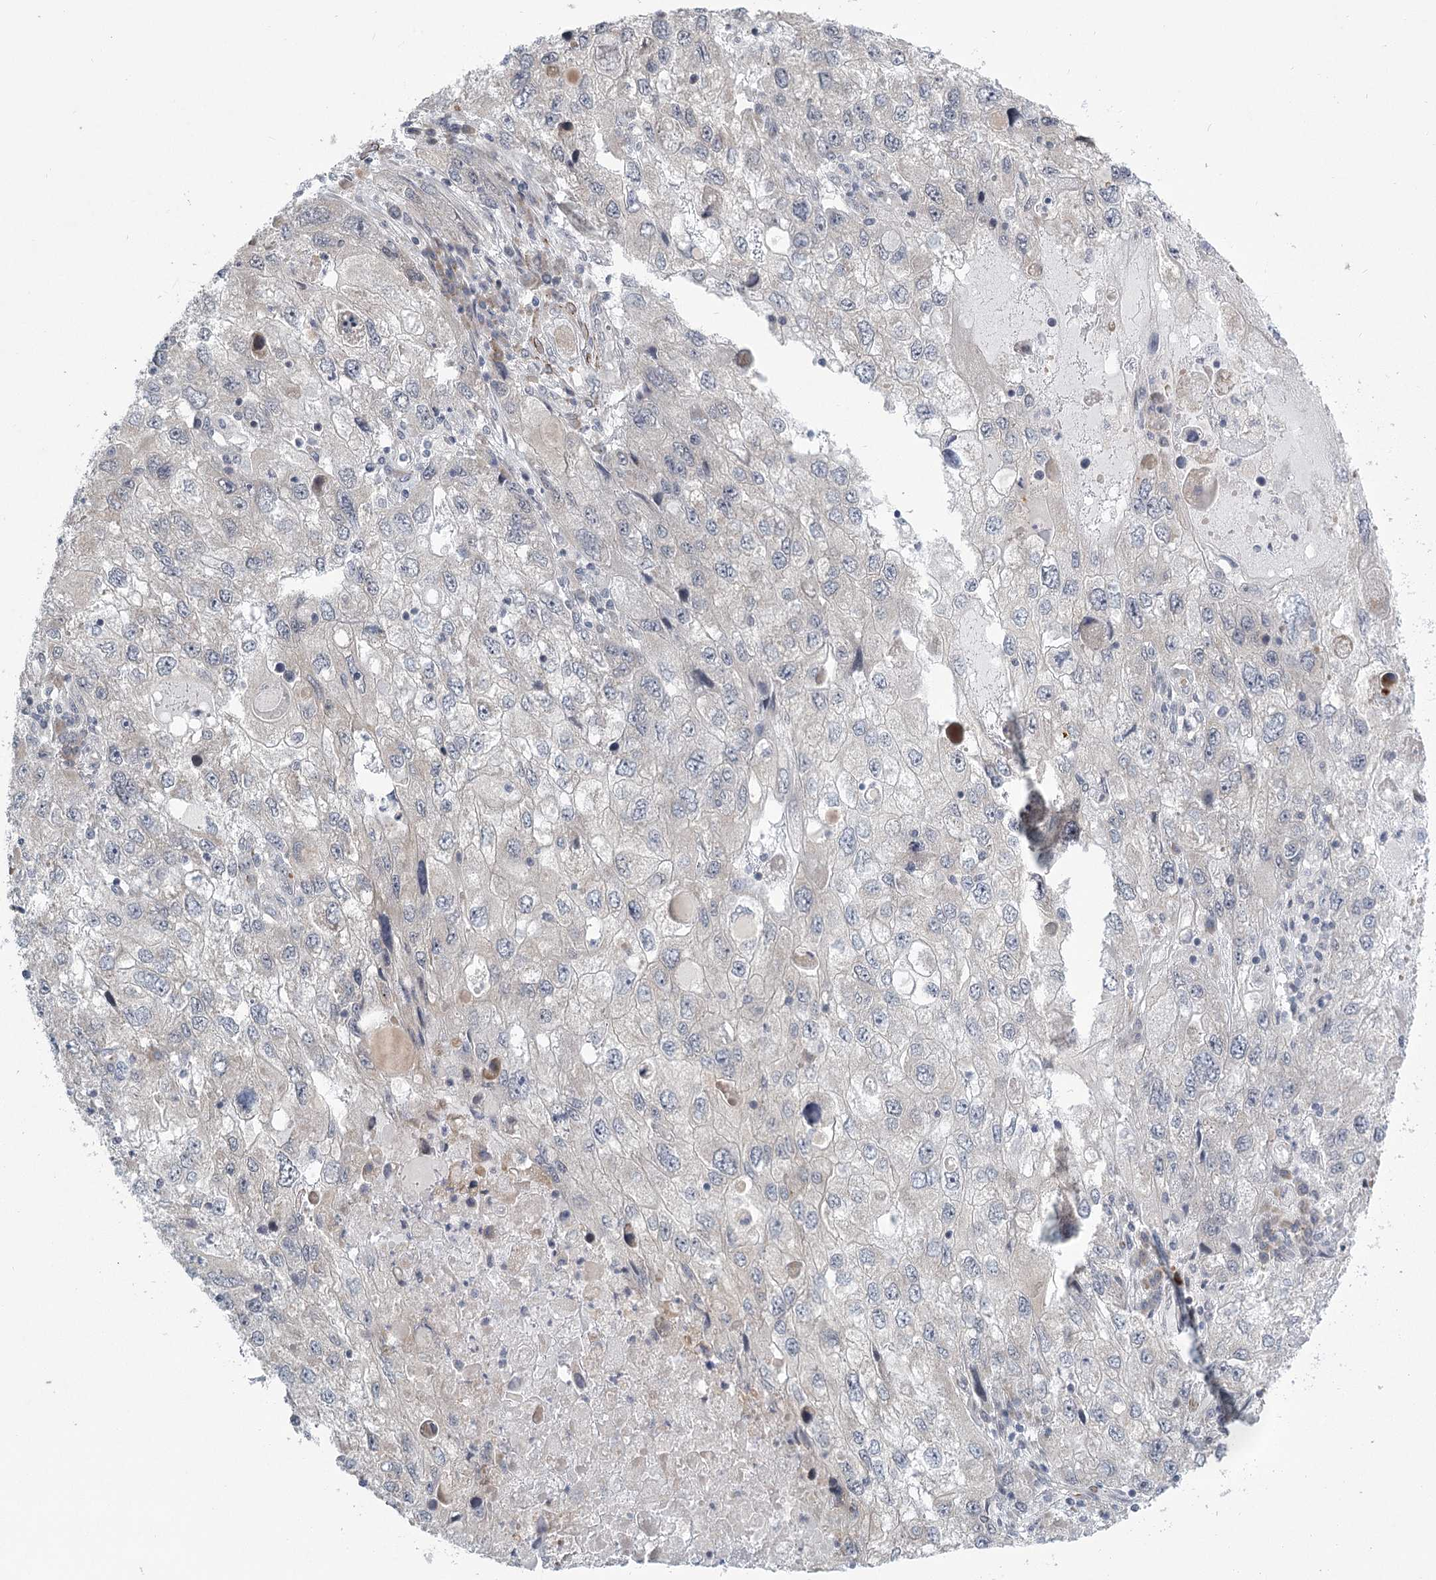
{"staining": {"intensity": "negative", "quantity": "none", "location": "none"}, "tissue": "endometrial cancer", "cell_type": "Tumor cells", "image_type": "cancer", "snomed": [{"axis": "morphology", "description": "Adenocarcinoma, NOS"}, {"axis": "topography", "description": "Endometrium"}], "caption": "An immunohistochemistry photomicrograph of endometrial cancer is shown. There is no staining in tumor cells of endometrial cancer.", "gene": "MEPE", "patient": {"sex": "female", "age": 49}}